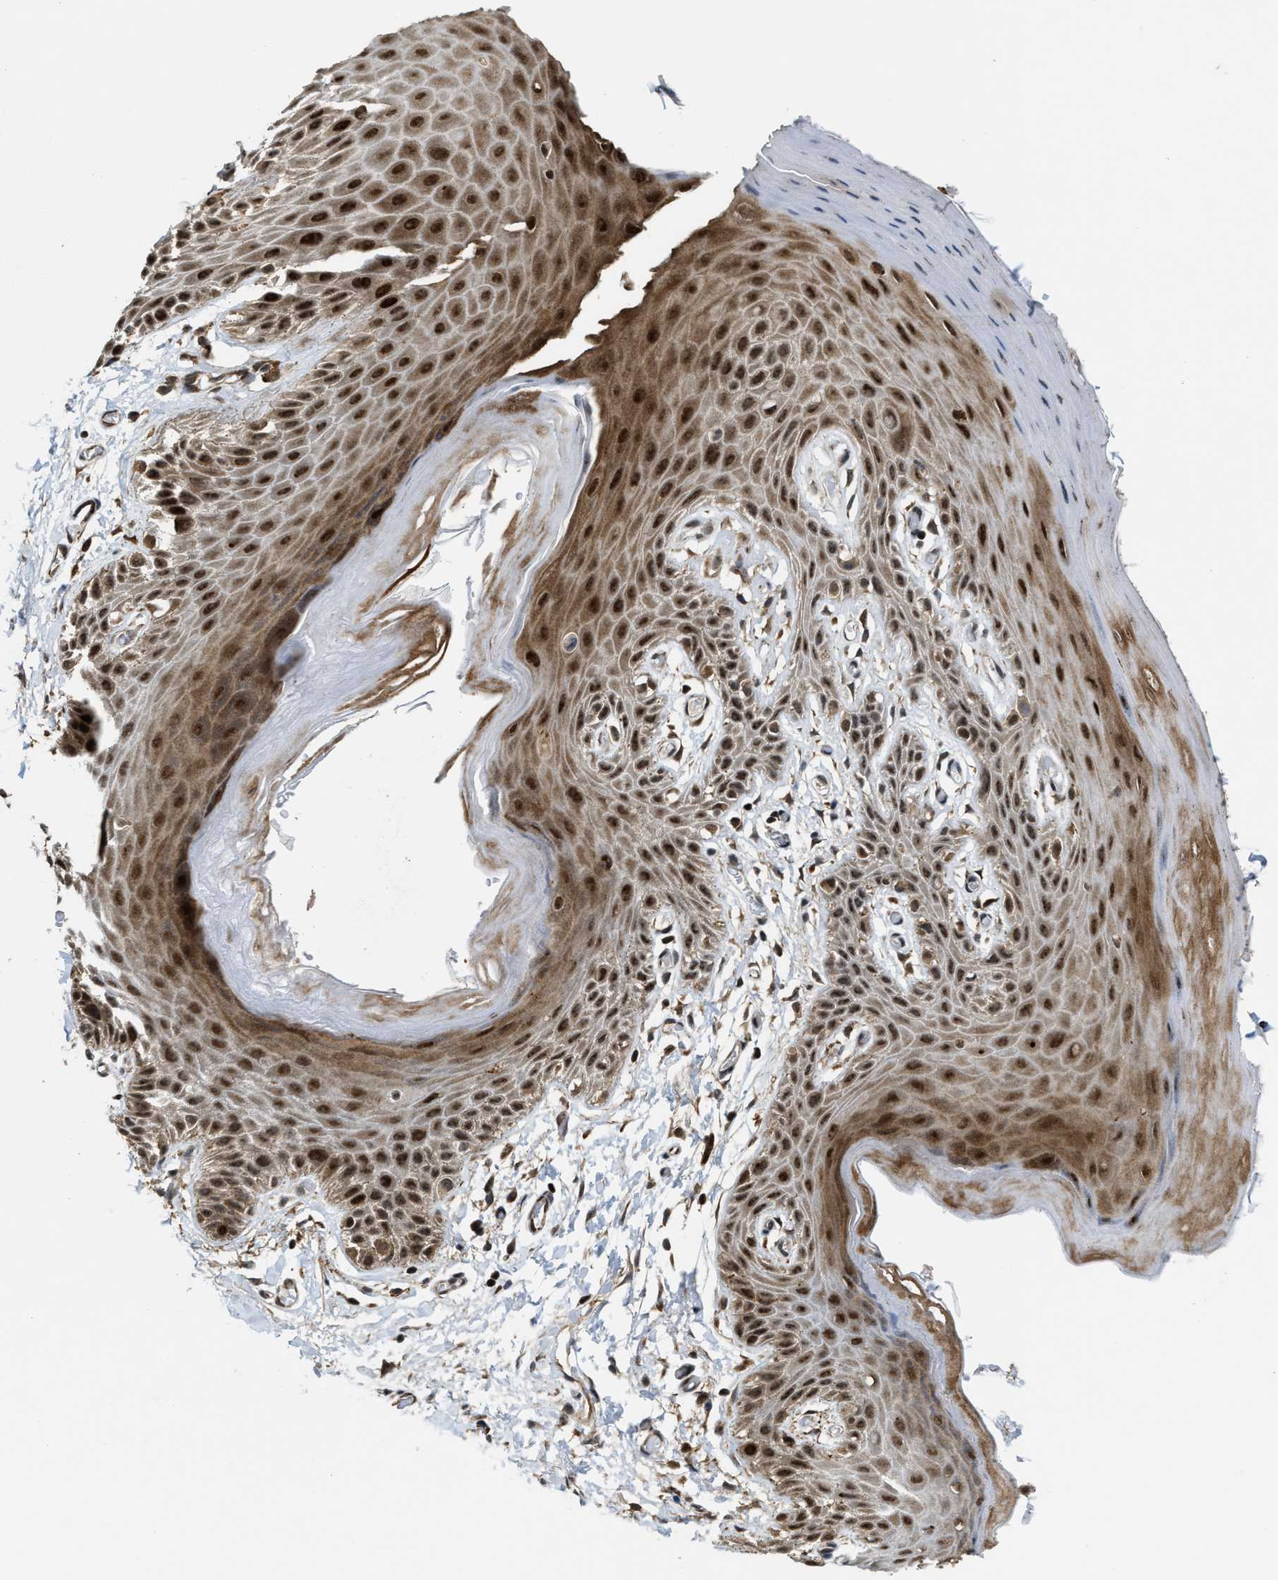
{"staining": {"intensity": "strong", "quantity": ">75%", "location": "cytoplasmic/membranous,nuclear"}, "tissue": "skin", "cell_type": "Epidermal cells", "image_type": "normal", "snomed": [{"axis": "morphology", "description": "Normal tissue, NOS"}, {"axis": "topography", "description": "Anal"}], "caption": "DAB (3,3'-diaminobenzidine) immunohistochemical staining of benign human skin exhibits strong cytoplasmic/membranous,nuclear protein positivity in about >75% of epidermal cells. The protein is stained brown, and the nuclei are stained in blue (DAB (3,3'-diaminobenzidine) IHC with brightfield microscopy, high magnification).", "gene": "ZNF250", "patient": {"sex": "male", "age": 44}}